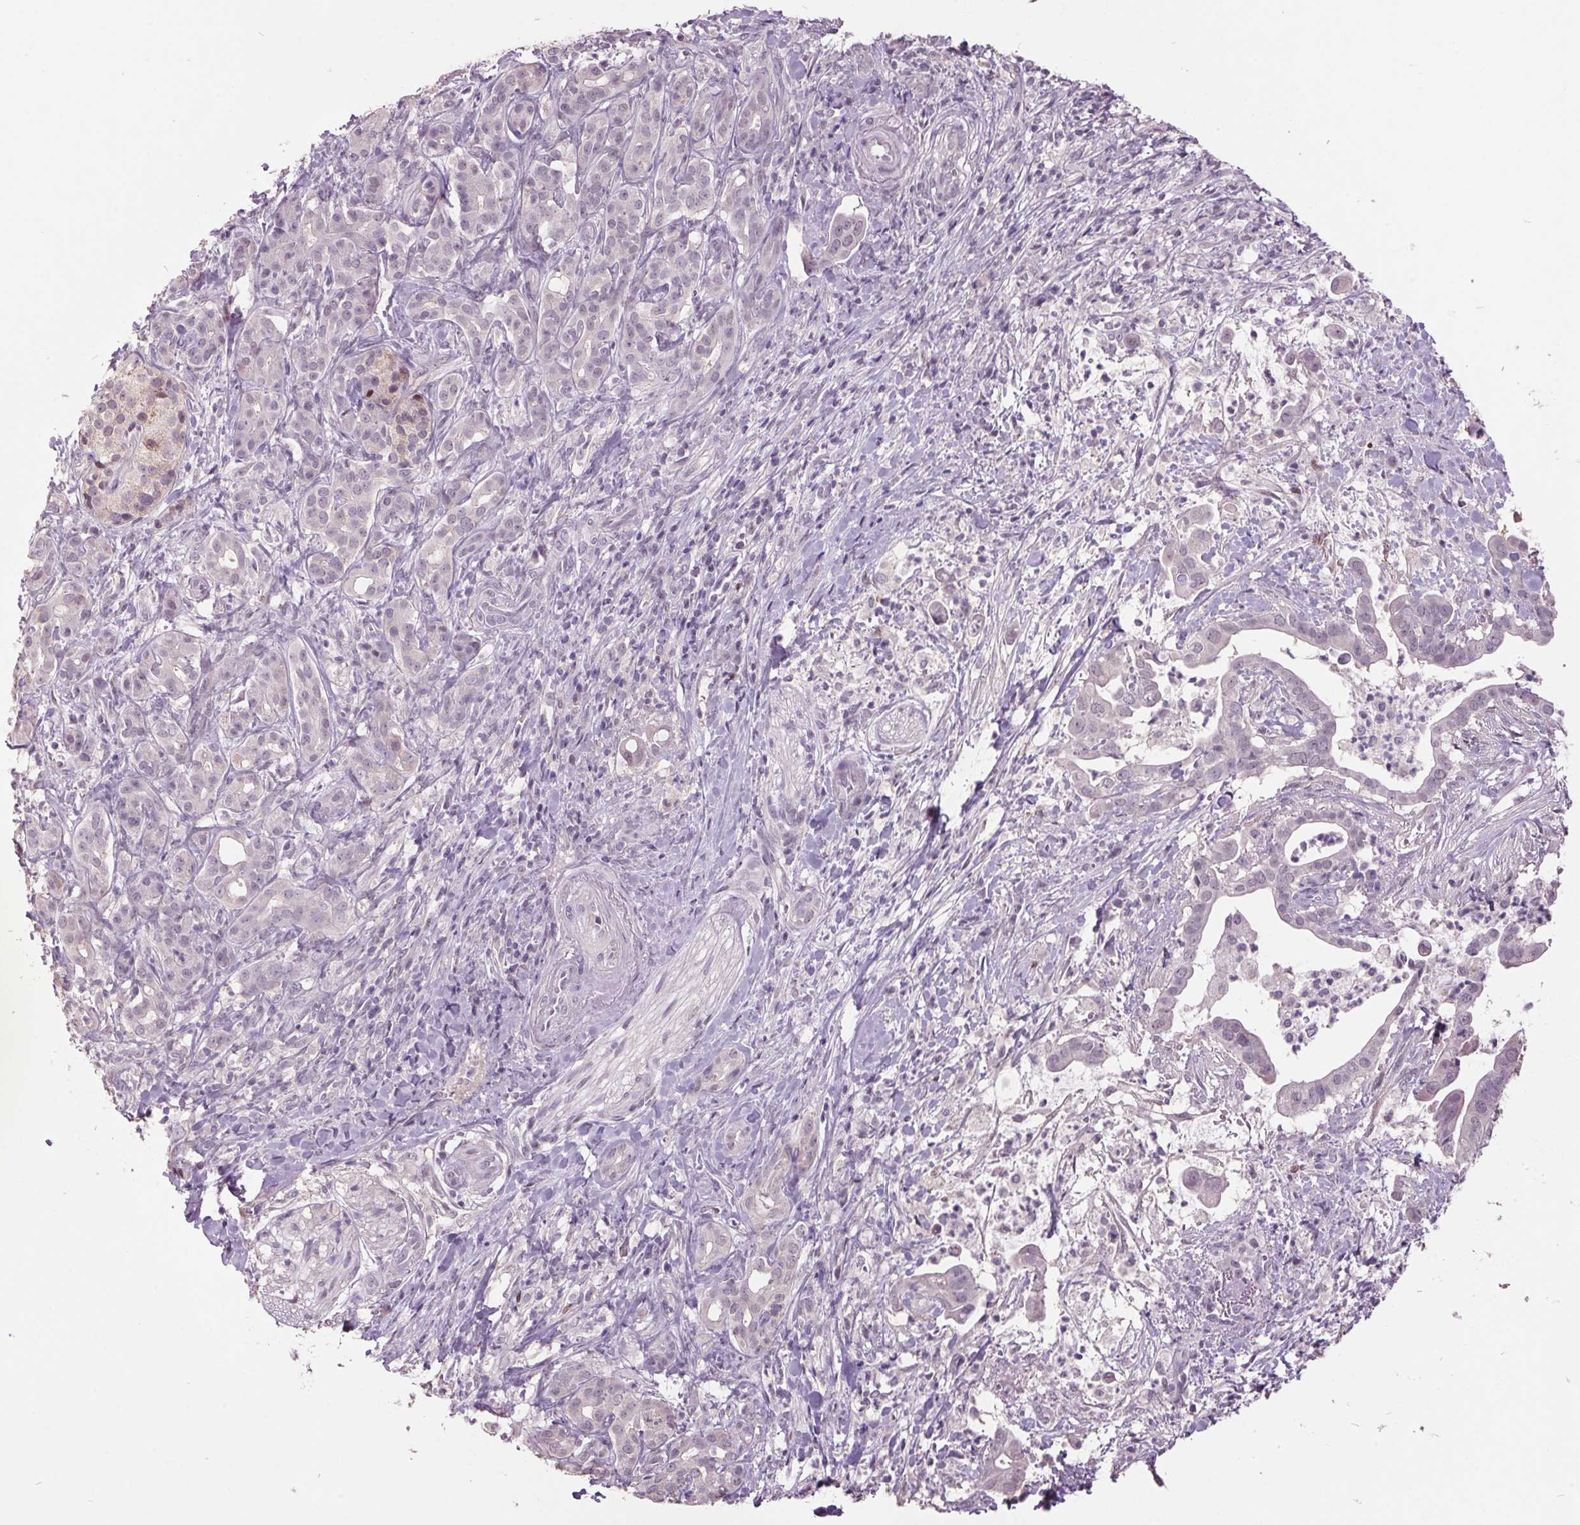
{"staining": {"intensity": "negative", "quantity": "none", "location": "none"}, "tissue": "pancreatic cancer", "cell_type": "Tumor cells", "image_type": "cancer", "snomed": [{"axis": "morphology", "description": "Adenocarcinoma, NOS"}, {"axis": "topography", "description": "Pancreas"}], "caption": "Pancreatic cancer stained for a protein using immunohistochemistry (IHC) reveals no positivity tumor cells.", "gene": "C2orf16", "patient": {"sex": "male", "age": 61}}